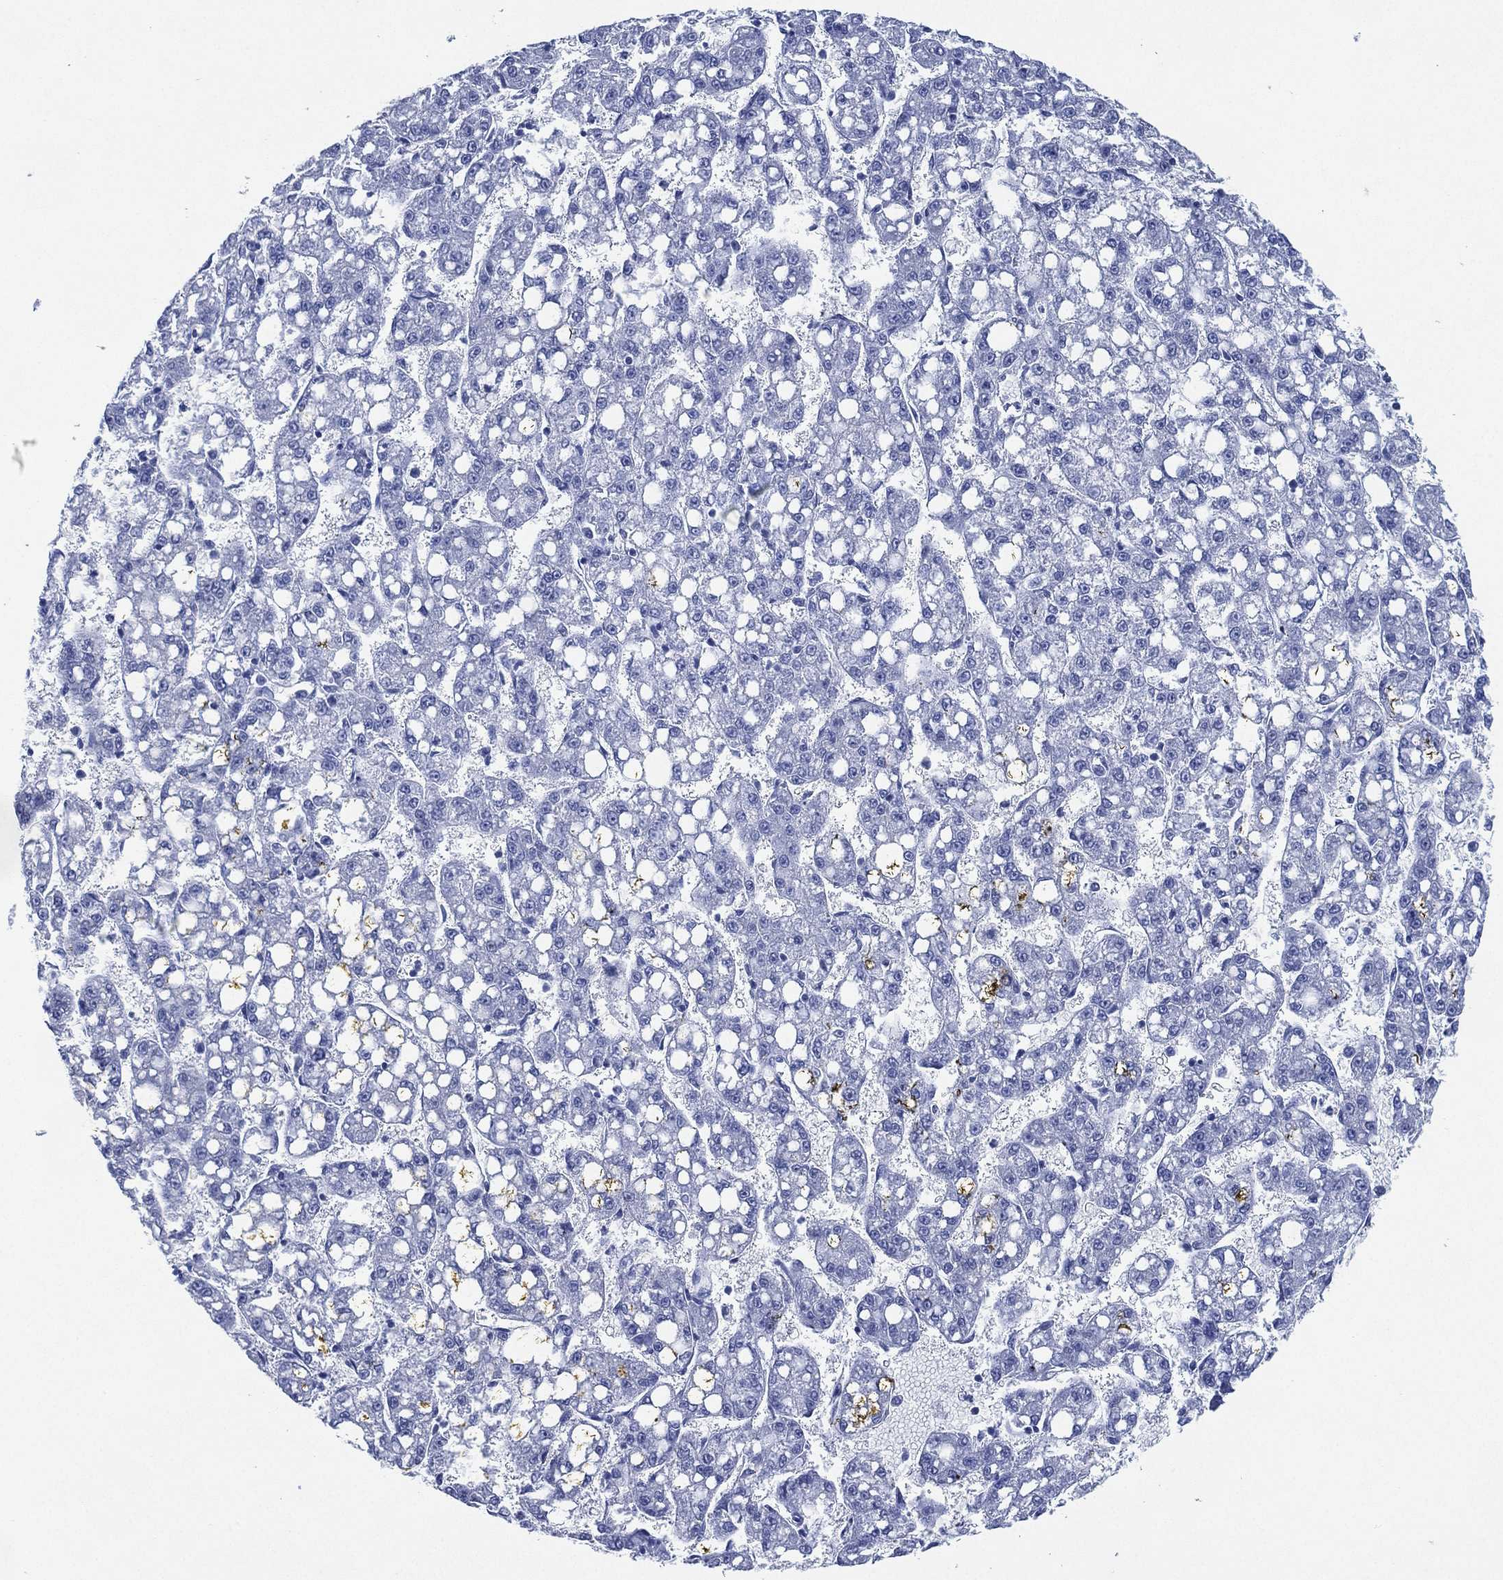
{"staining": {"intensity": "negative", "quantity": "none", "location": "none"}, "tissue": "liver cancer", "cell_type": "Tumor cells", "image_type": "cancer", "snomed": [{"axis": "morphology", "description": "Carcinoma, Hepatocellular, NOS"}, {"axis": "topography", "description": "Liver"}], "caption": "Tumor cells show no significant protein positivity in liver cancer (hepatocellular carcinoma).", "gene": "SIGLECL1", "patient": {"sex": "female", "age": 65}}